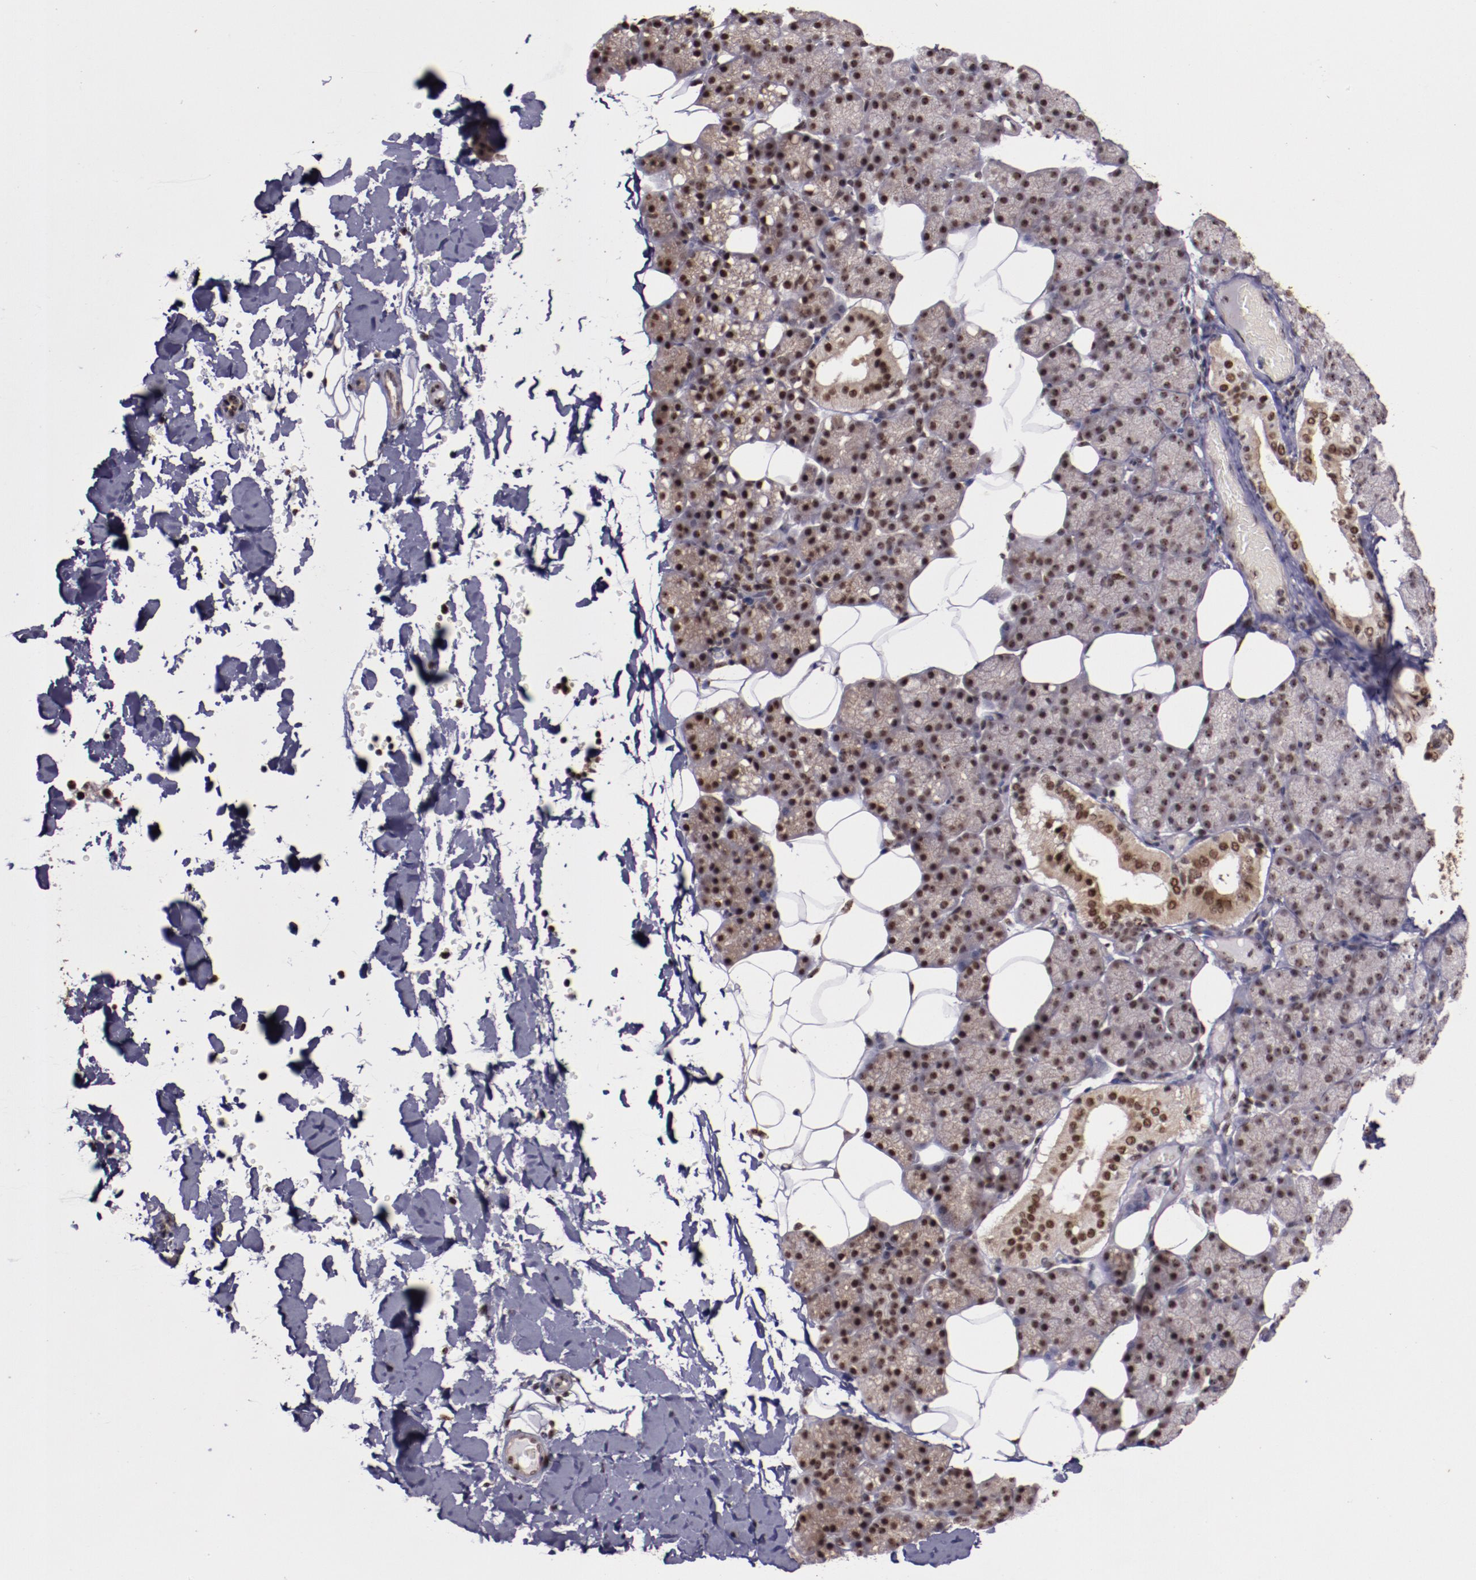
{"staining": {"intensity": "moderate", "quantity": ">75%", "location": "cytoplasmic/membranous,nuclear"}, "tissue": "salivary gland", "cell_type": "Glandular cells", "image_type": "normal", "snomed": [{"axis": "morphology", "description": "Normal tissue, NOS"}, {"axis": "topography", "description": "Lymph node"}, {"axis": "topography", "description": "Salivary gland"}], "caption": "Brown immunohistochemical staining in benign human salivary gland shows moderate cytoplasmic/membranous,nuclear staining in about >75% of glandular cells.", "gene": "CECR2", "patient": {"sex": "male", "age": 8}}